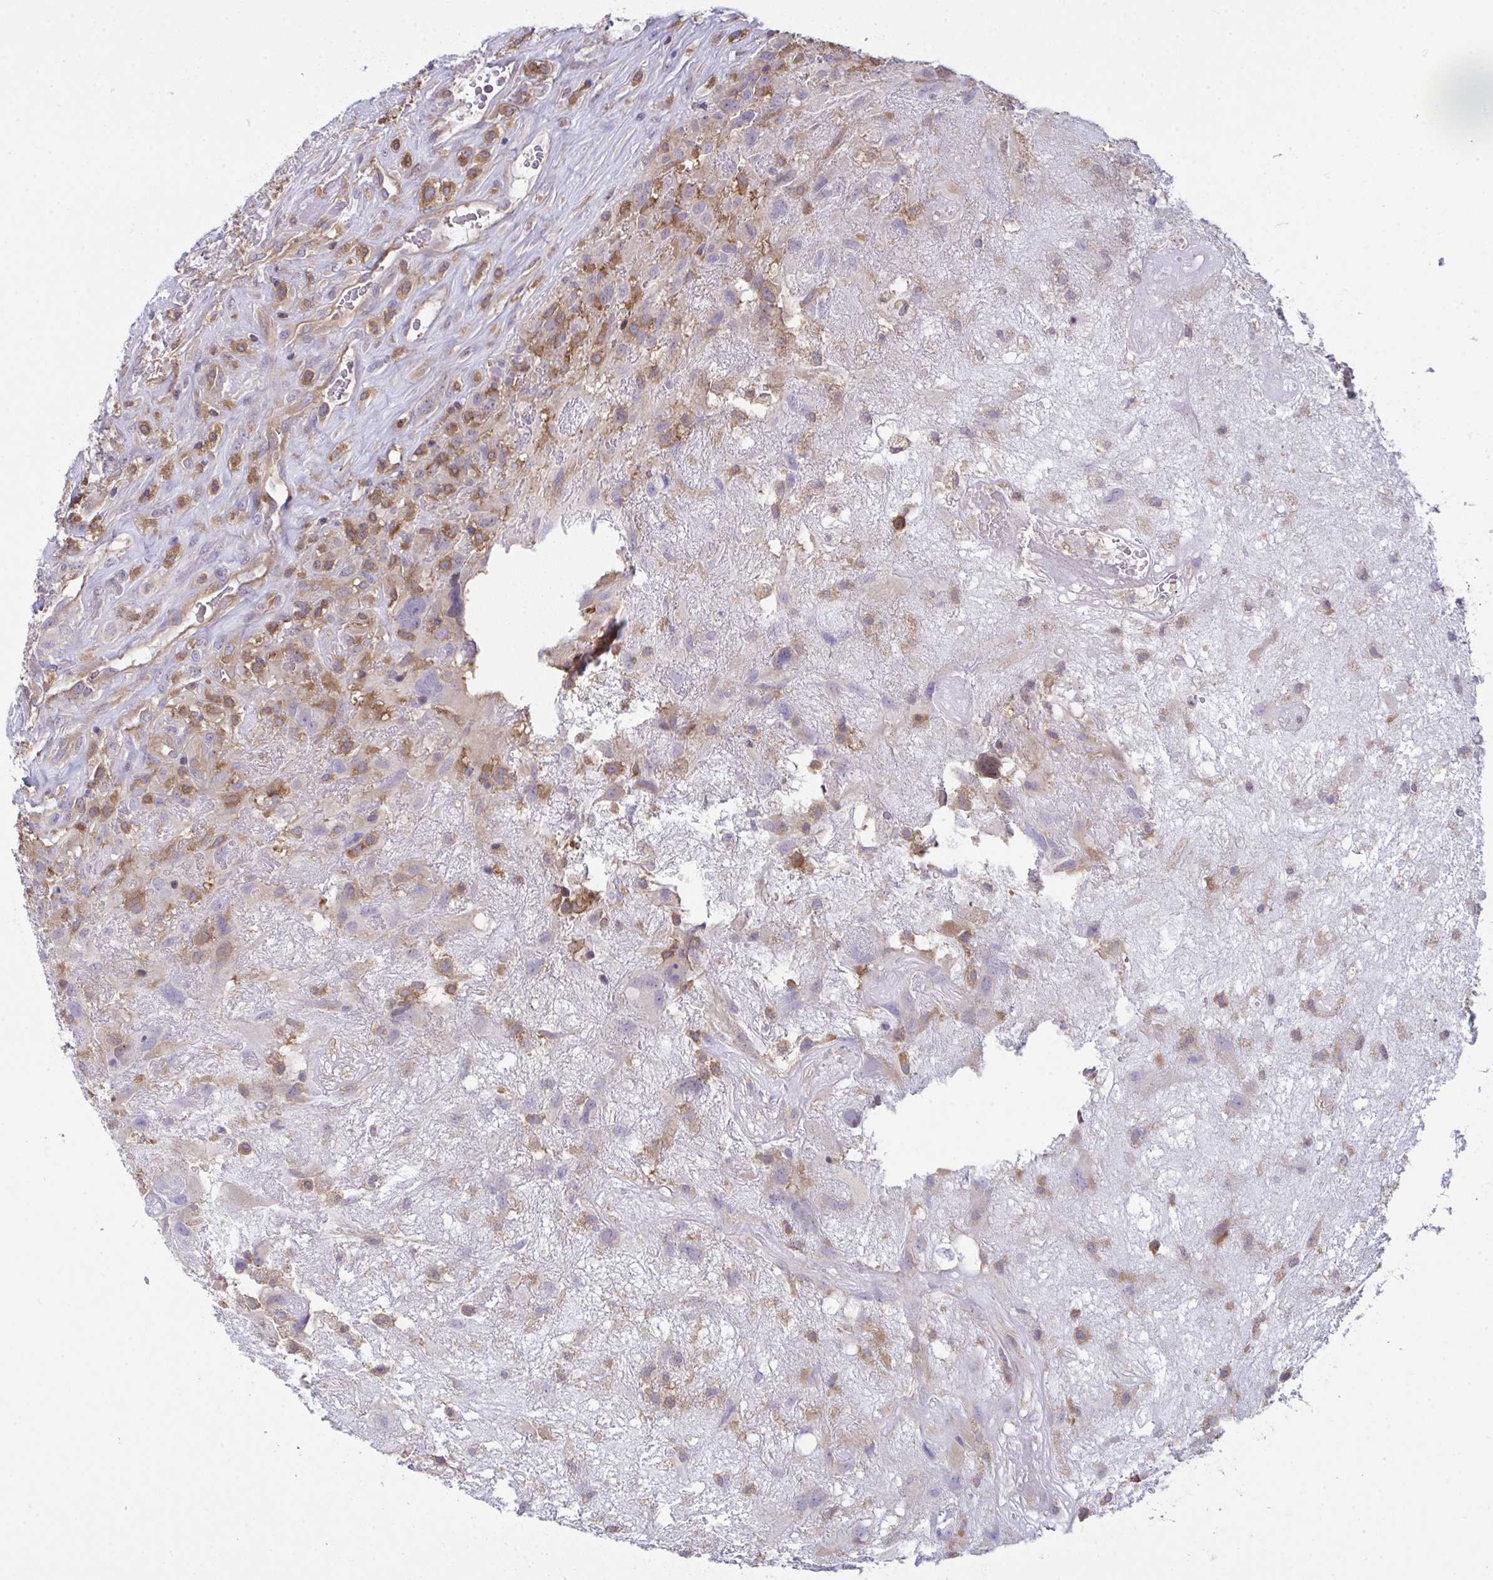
{"staining": {"intensity": "moderate", "quantity": "25%-75%", "location": "cytoplasmic/membranous"}, "tissue": "glioma", "cell_type": "Tumor cells", "image_type": "cancer", "snomed": [{"axis": "morphology", "description": "Glioma, malignant, High grade"}, {"axis": "topography", "description": "Brain"}], "caption": "Brown immunohistochemical staining in human malignant high-grade glioma displays moderate cytoplasmic/membranous positivity in approximately 25%-75% of tumor cells.", "gene": "ALDH16A1", "patient": {"sex": "male", "age": 46}}